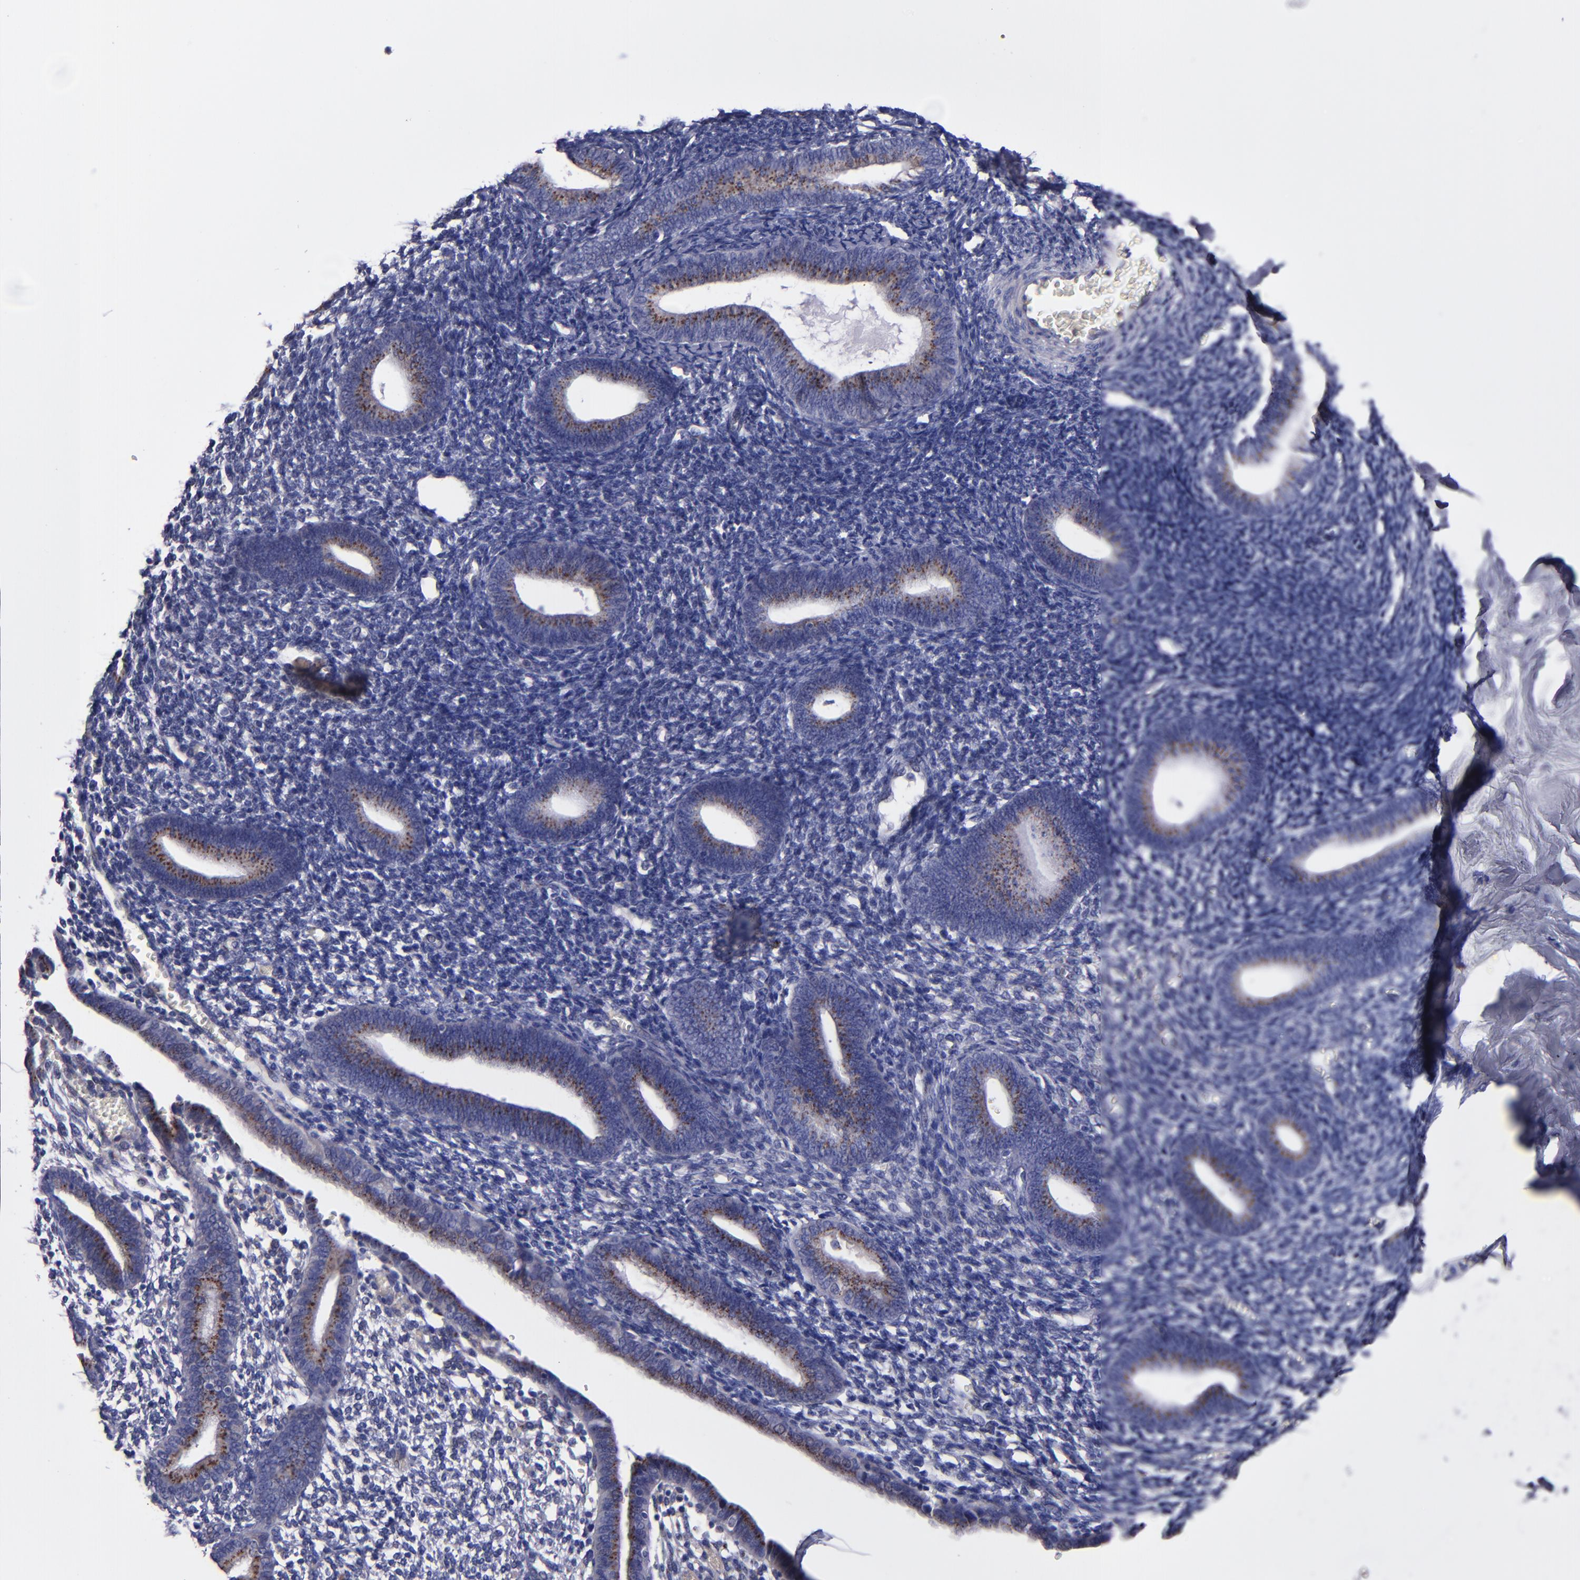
{"staining": {"intensity": "negative", "quantity": "none", "location": "none"}, "tissue": "endometrium", "cell_type": "Cells in endometrial stroma", "image_type": "normal", "snomed": [{"axis": "morphology", "description": "Normal tissue, NOS"}, {"axis": "topography", "description": "Smooth muscle"}, {"axis": "topography", "description": "Endometrium"}], "caption": "High magnification brightfield microscopy of unremarkable endometrium stained with DAB (3,3'-diaminobenzidine) (brown) and counterstained with hematoxylin (blue): cells in endometrial stroma show no significant positivity. (DAB immunohistochemistry (IHC) with hematoxylin counter stain).", "gene": "RAB41", "patient": {"sex": "female", "age": 57}}